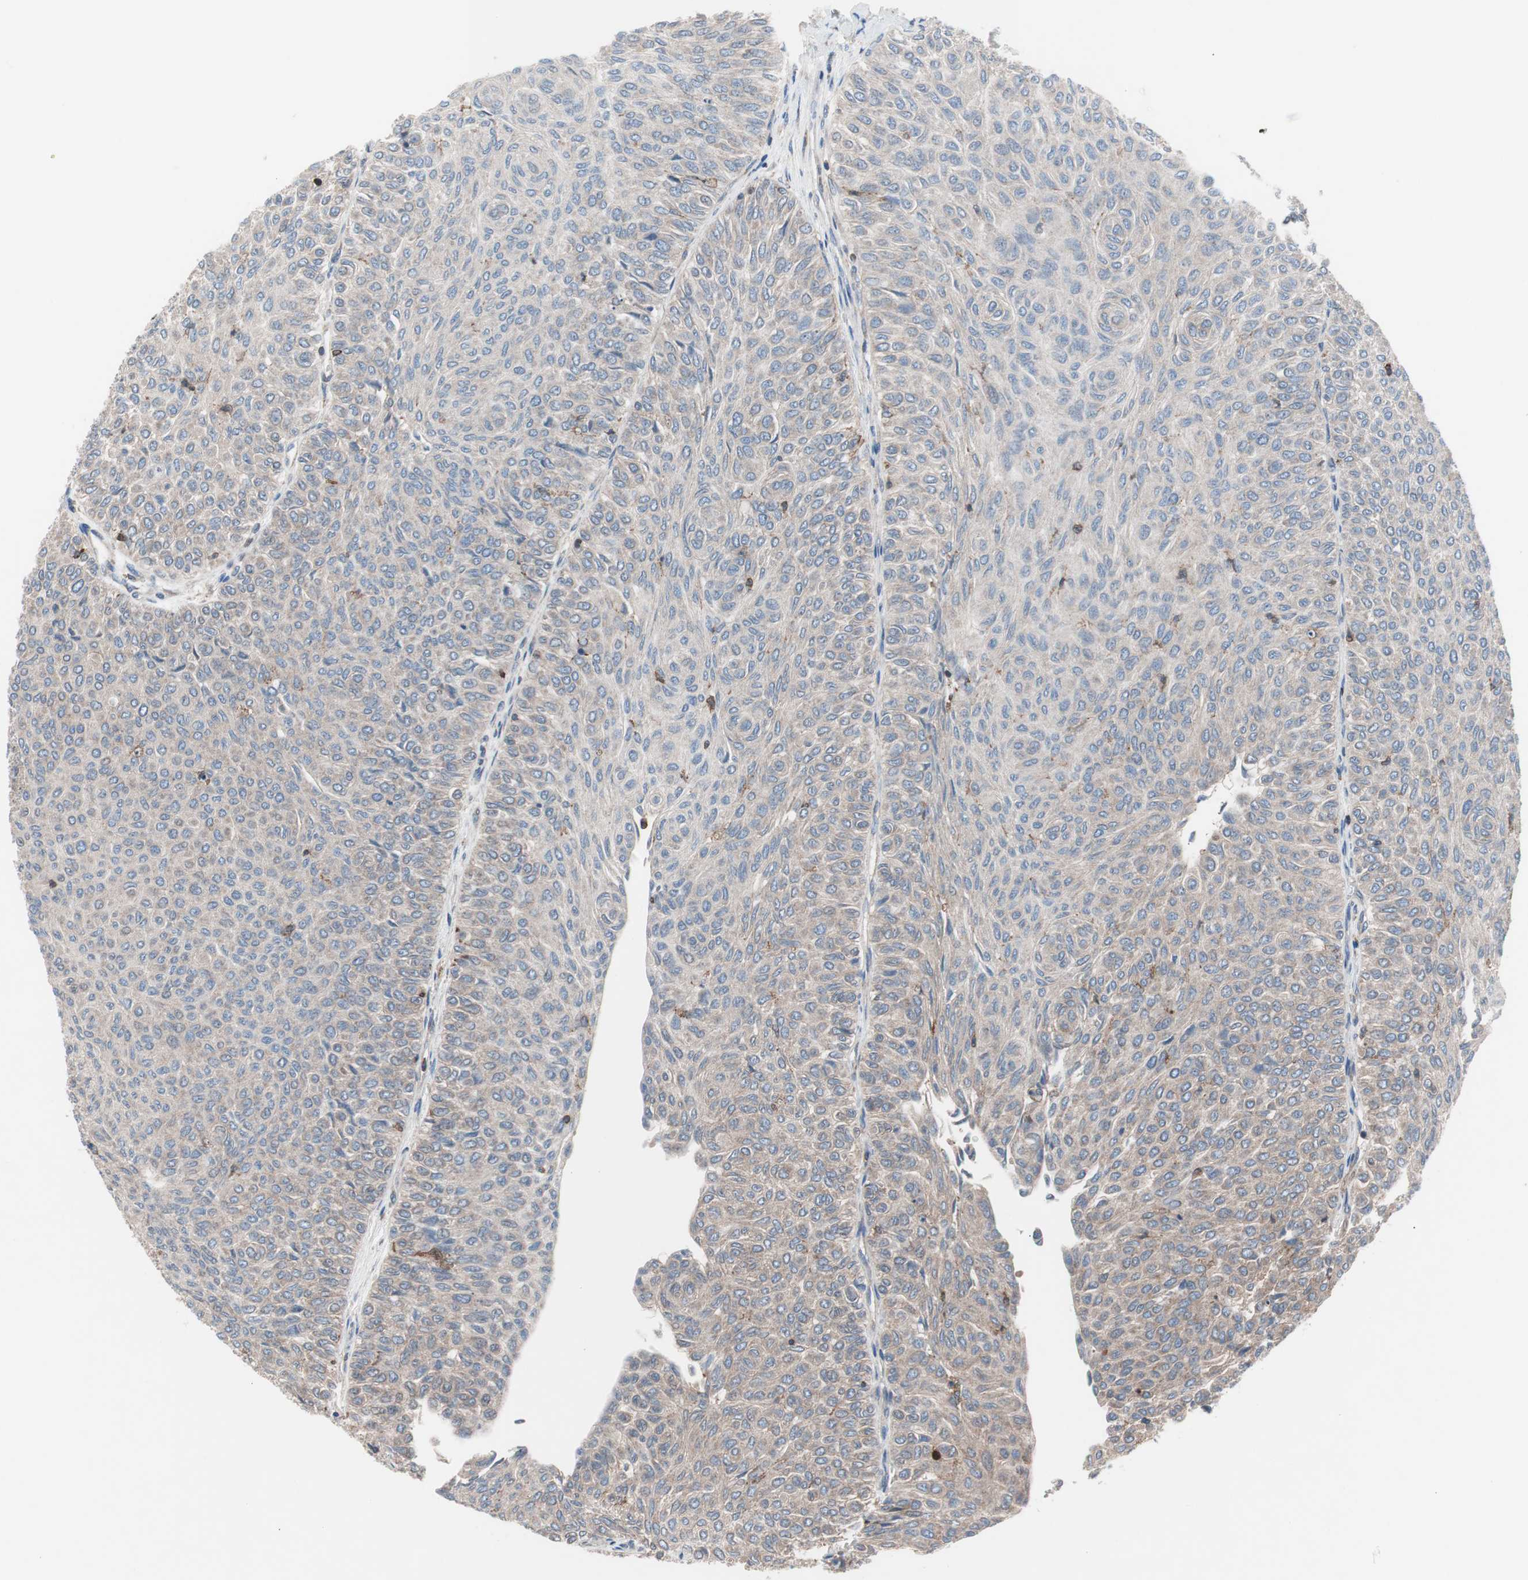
{"staining": {"intensity": "moderate", "quantity": ">75%", "location": "cytoplasmic/membranous"}, "tissue": "urothelial cancer", "cell_type": "Tumor cells", "image_type": "cancer", "snomed": [{"axis": "morphology", "description": "Urothelial carcinoma, Low grade"}, {"axis": "topography", "description": "Urinary bladder"}], "caption": "Immunohistochemistry (IHC) of human urothelial cancer exhibits medium levels of moderate cytoplasmic/membranous staining in approximately >75% of tumor cells. Nuclei are stained in blue.", "gene": "PIK3R1", "patient": {"sex": "male", "age": 78}}